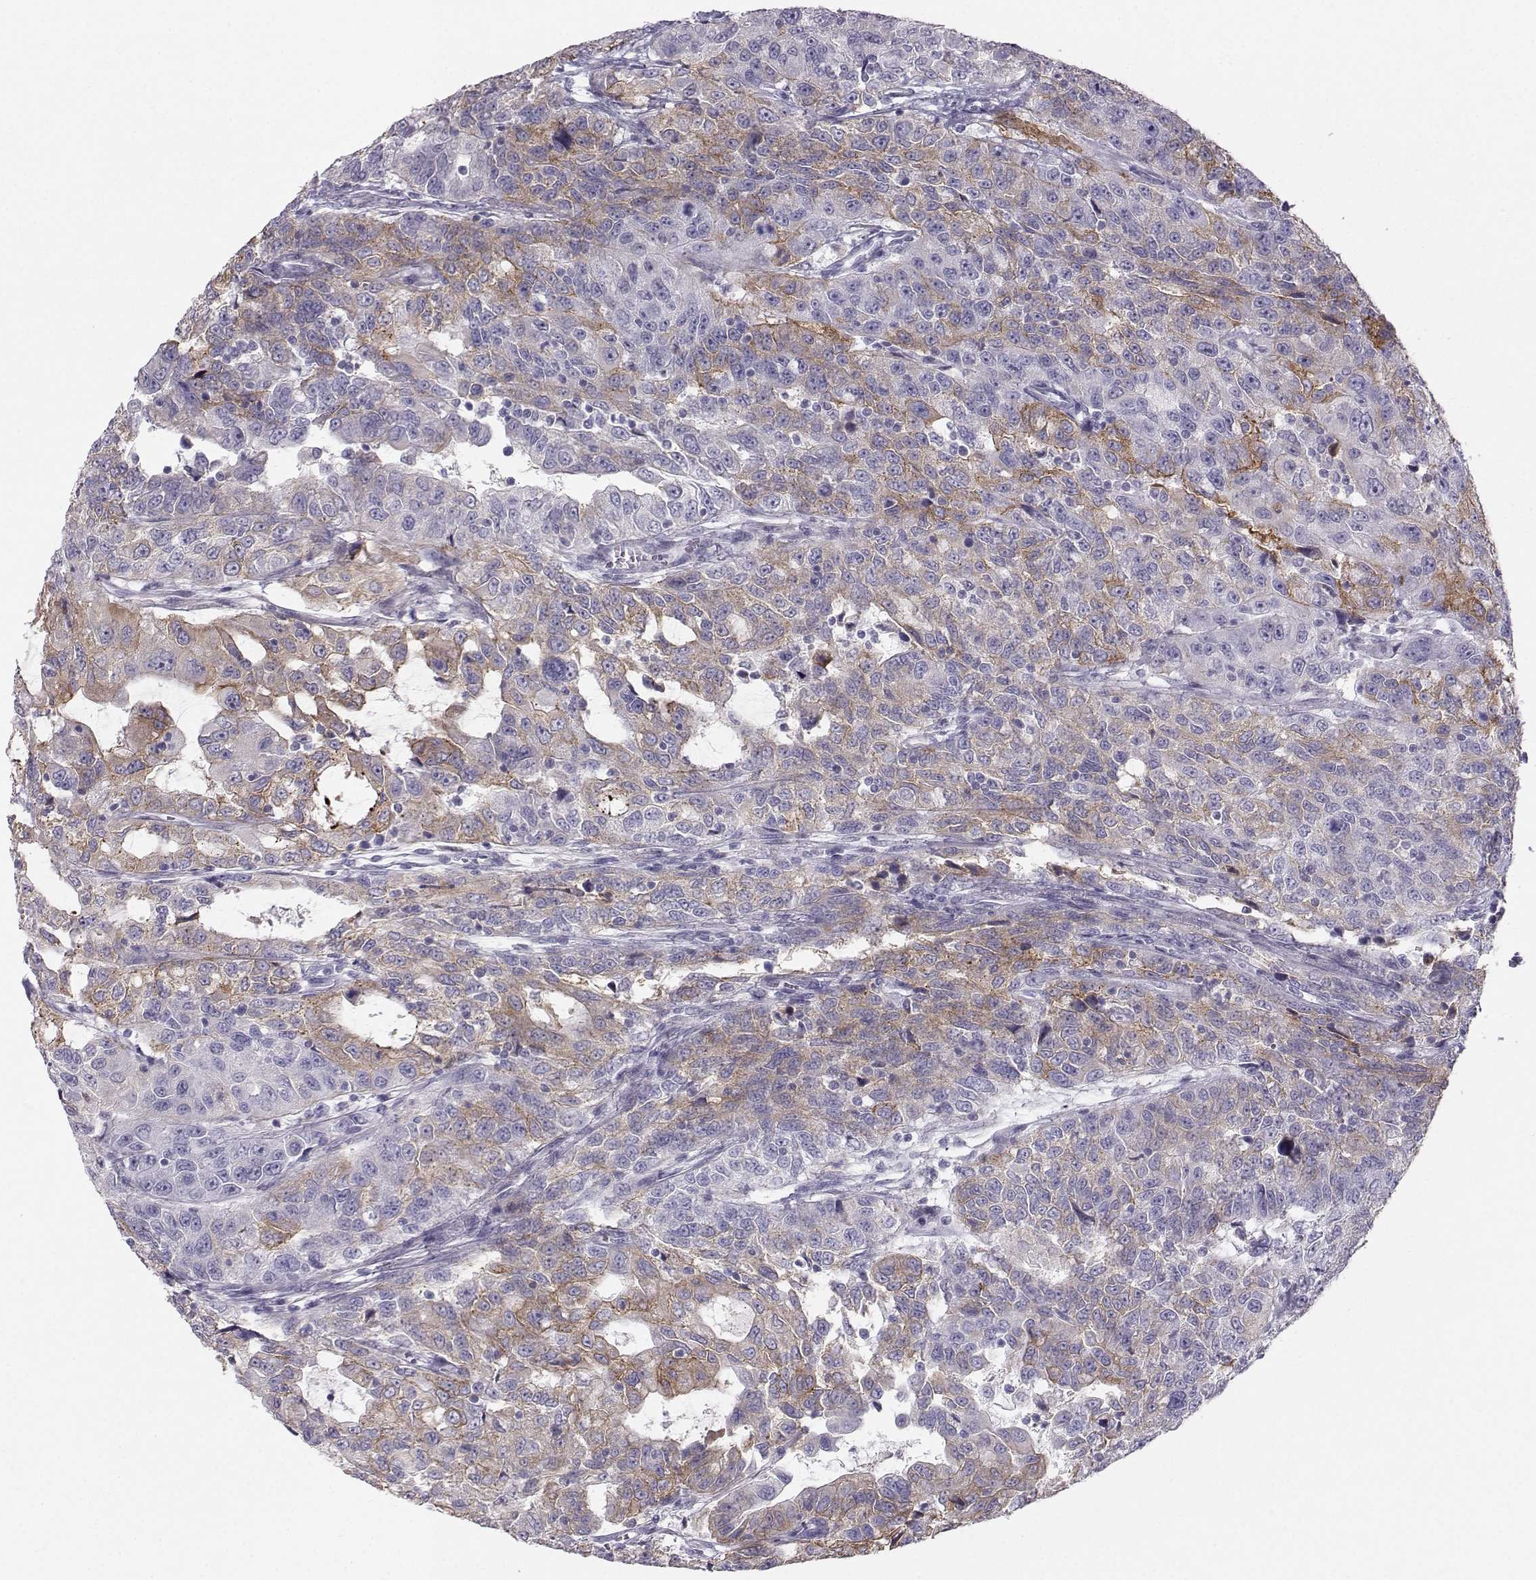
{"staining": {"intensity": "strong", "quantity": "25%-75%", "location": "cytoplasmic/membranous"}, "tissue": "urothelial cancer", "cell_type": "Tumor cells", "image_type": "cancer", "snomed": [{"axis": "morphology", "description": "Urothelial carcinoma, NOS"}, {"axis": "morphology", "description": "Urothelial carcinoma, High grade"}, {"axis": "topography", "description": "Urinary bladder"}], "caption": "There is high levels of strong cytoplasmic/membranous expression in tumor cells of urothelial carcinoma (high-grade), as demonstrated by immunohistochemical staining (brown color).", "gene": "CASR", "patient": {"sex": "female", "age": 73}}